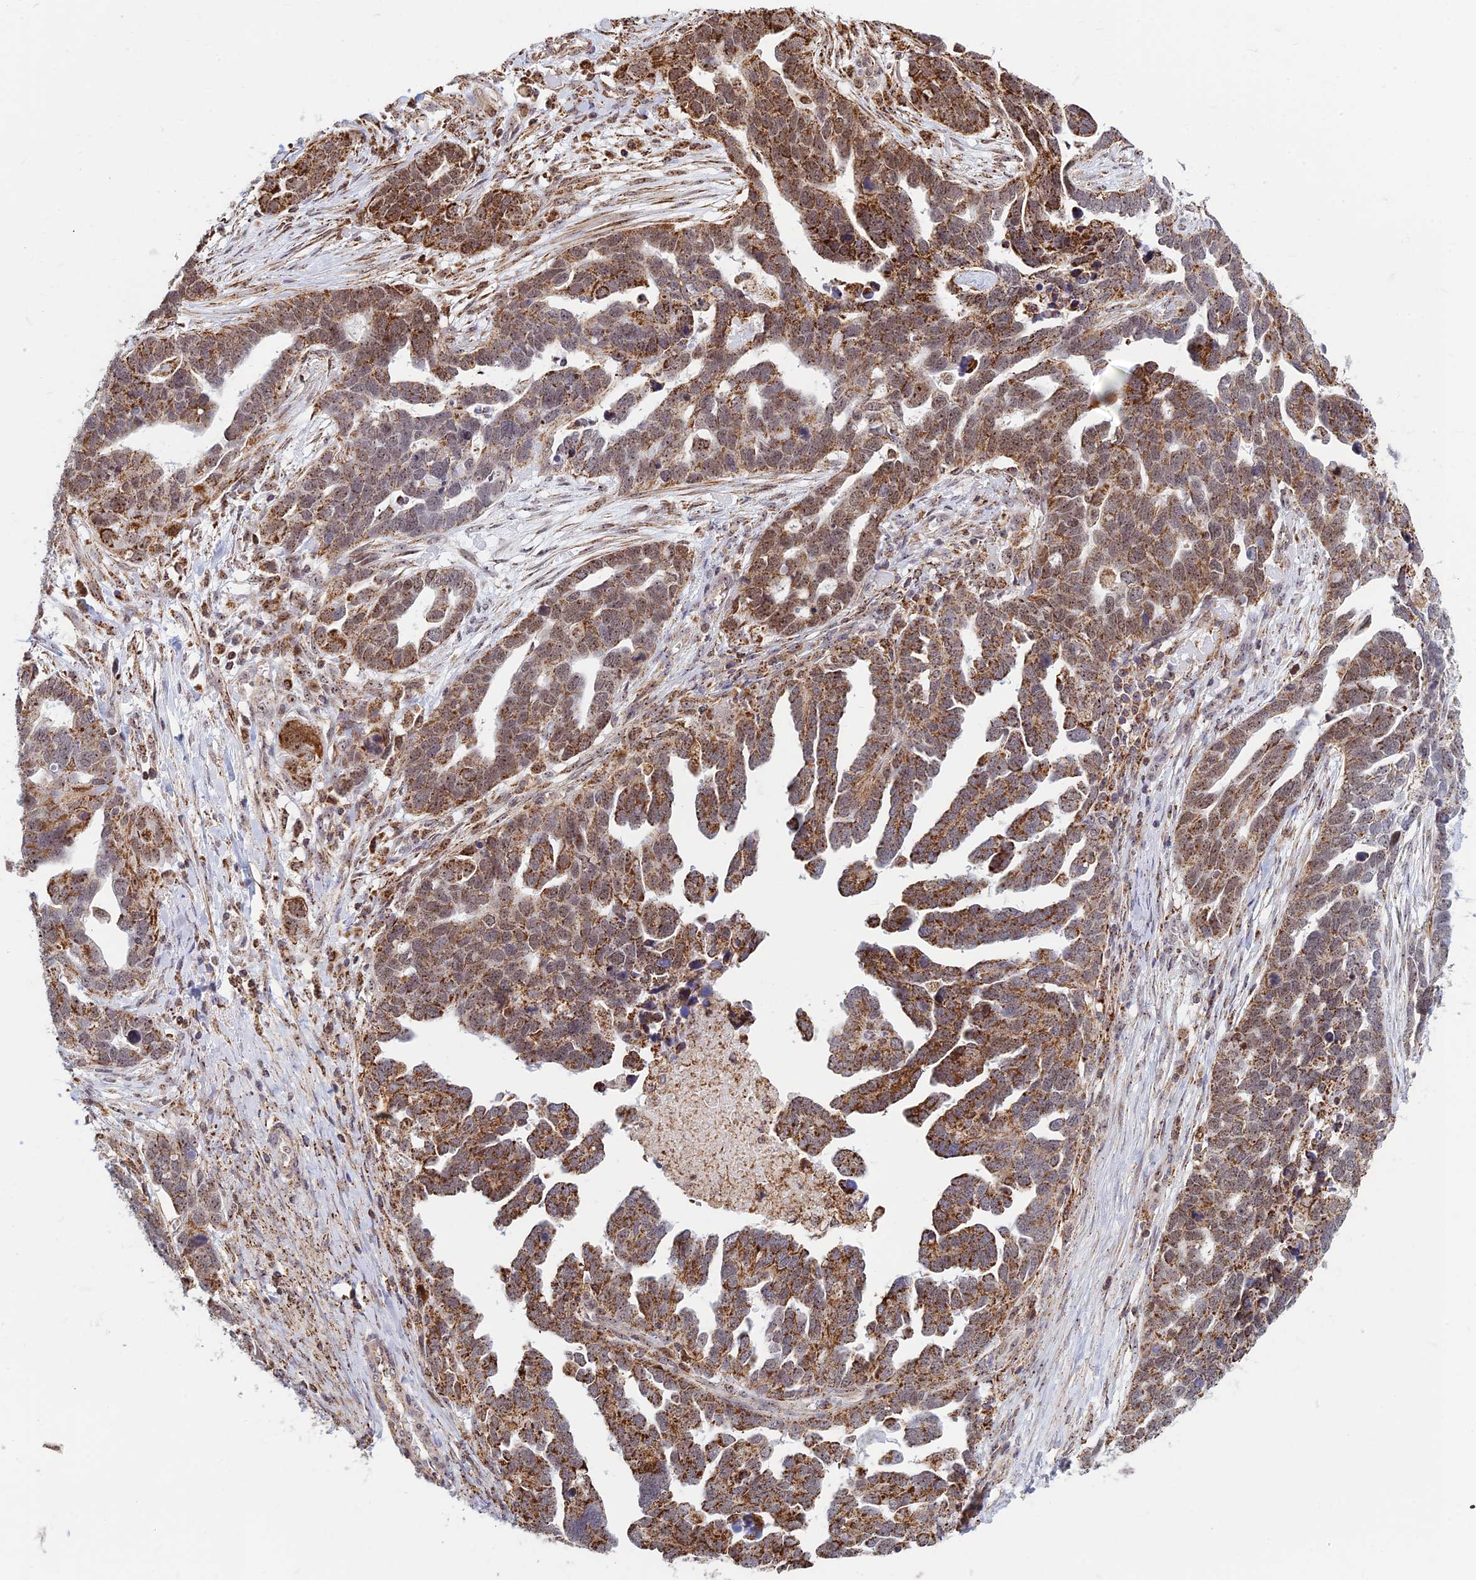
{"staining": {"intensity": "strong", "quantity": ">75%", "location": "cytoplasmic/membranous"}, "tissue": "ovarian cancer", "cell_type": "Tumor cells", "image_type": "cancer", "snomed": [{"axis": "morphology", "description": "Cystadenocarcinoma, serous, NOS"}, {"axis": "topography", "description": "Ovary"}], "caption": "This micrograph exhibits ovarian cancer (serous cystadenocarcinoma) stained with immunohistochemistry (IHC) to label a protein in brown. The cytoplasmic/membranous of tumor cells show strong positivity for the protein. Nuclei are counter-stained blue.", "gene": "POLR1G", "patient": {"sex": "female", "age": 54}}